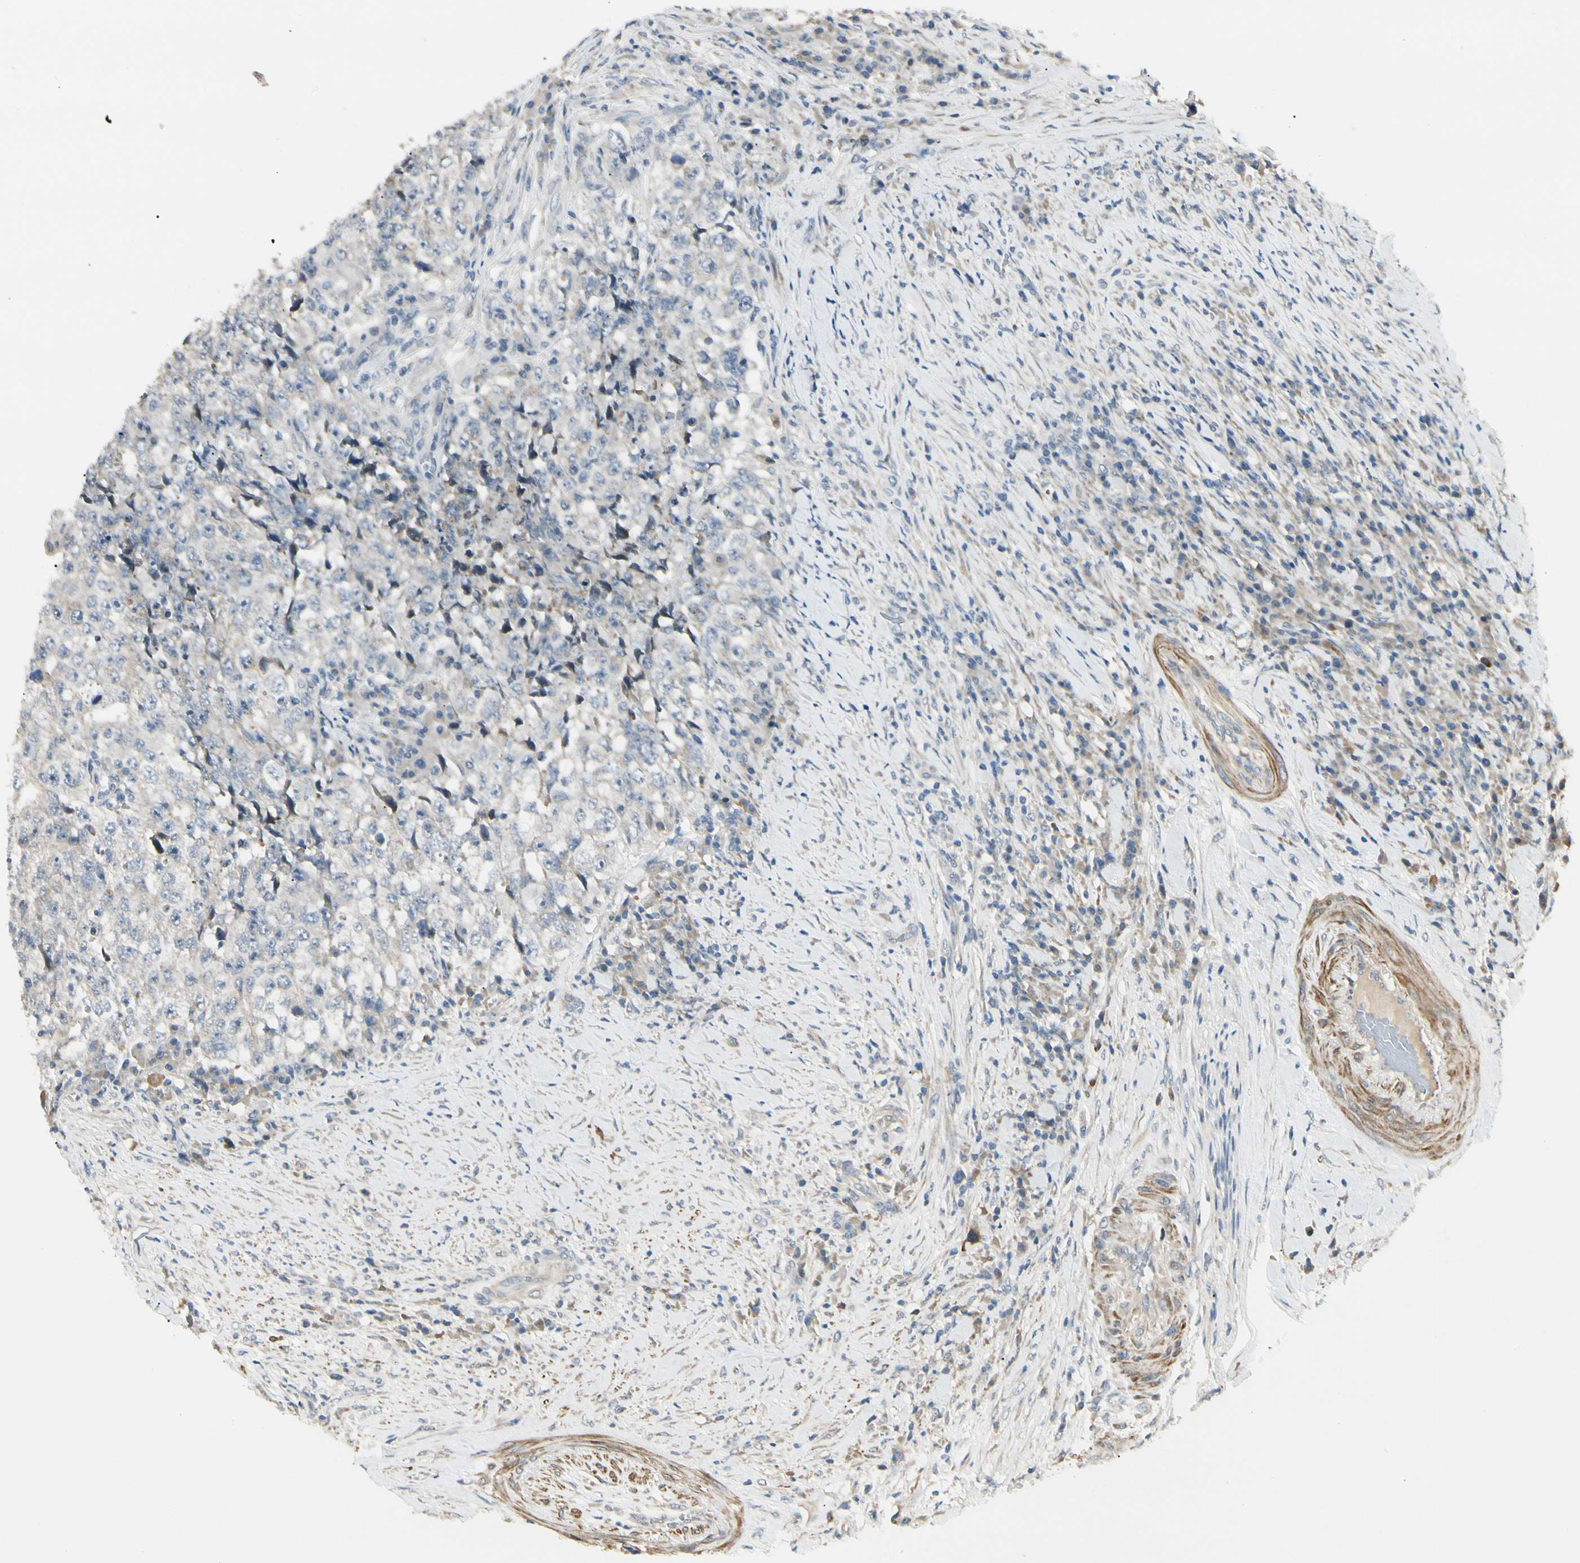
{"staining": {"intensity": "weak", "quantity": ">75%", "location": "cytoplasmic/membranous"}, "tissue": "testis cancer", "cell_type": "Tumor cells", "image_type": "cancer", "snomed": [{"axis": "morphology", "description": "Necrosis, NOS"}, {"axis": "morphology", "description": "Carcinoma, Embryonal, NOS"}, {"axis": "topography", "description": "Testis"}], "caption": "This is an image of immunohistochemistry (IHC) staining of testis embryonal carcinoma, which shows weak staining in the cytoplasmic/membranous of tumor cells.", "gene": "P4HA3", "patient": {"sex": "male", "age": 19}}